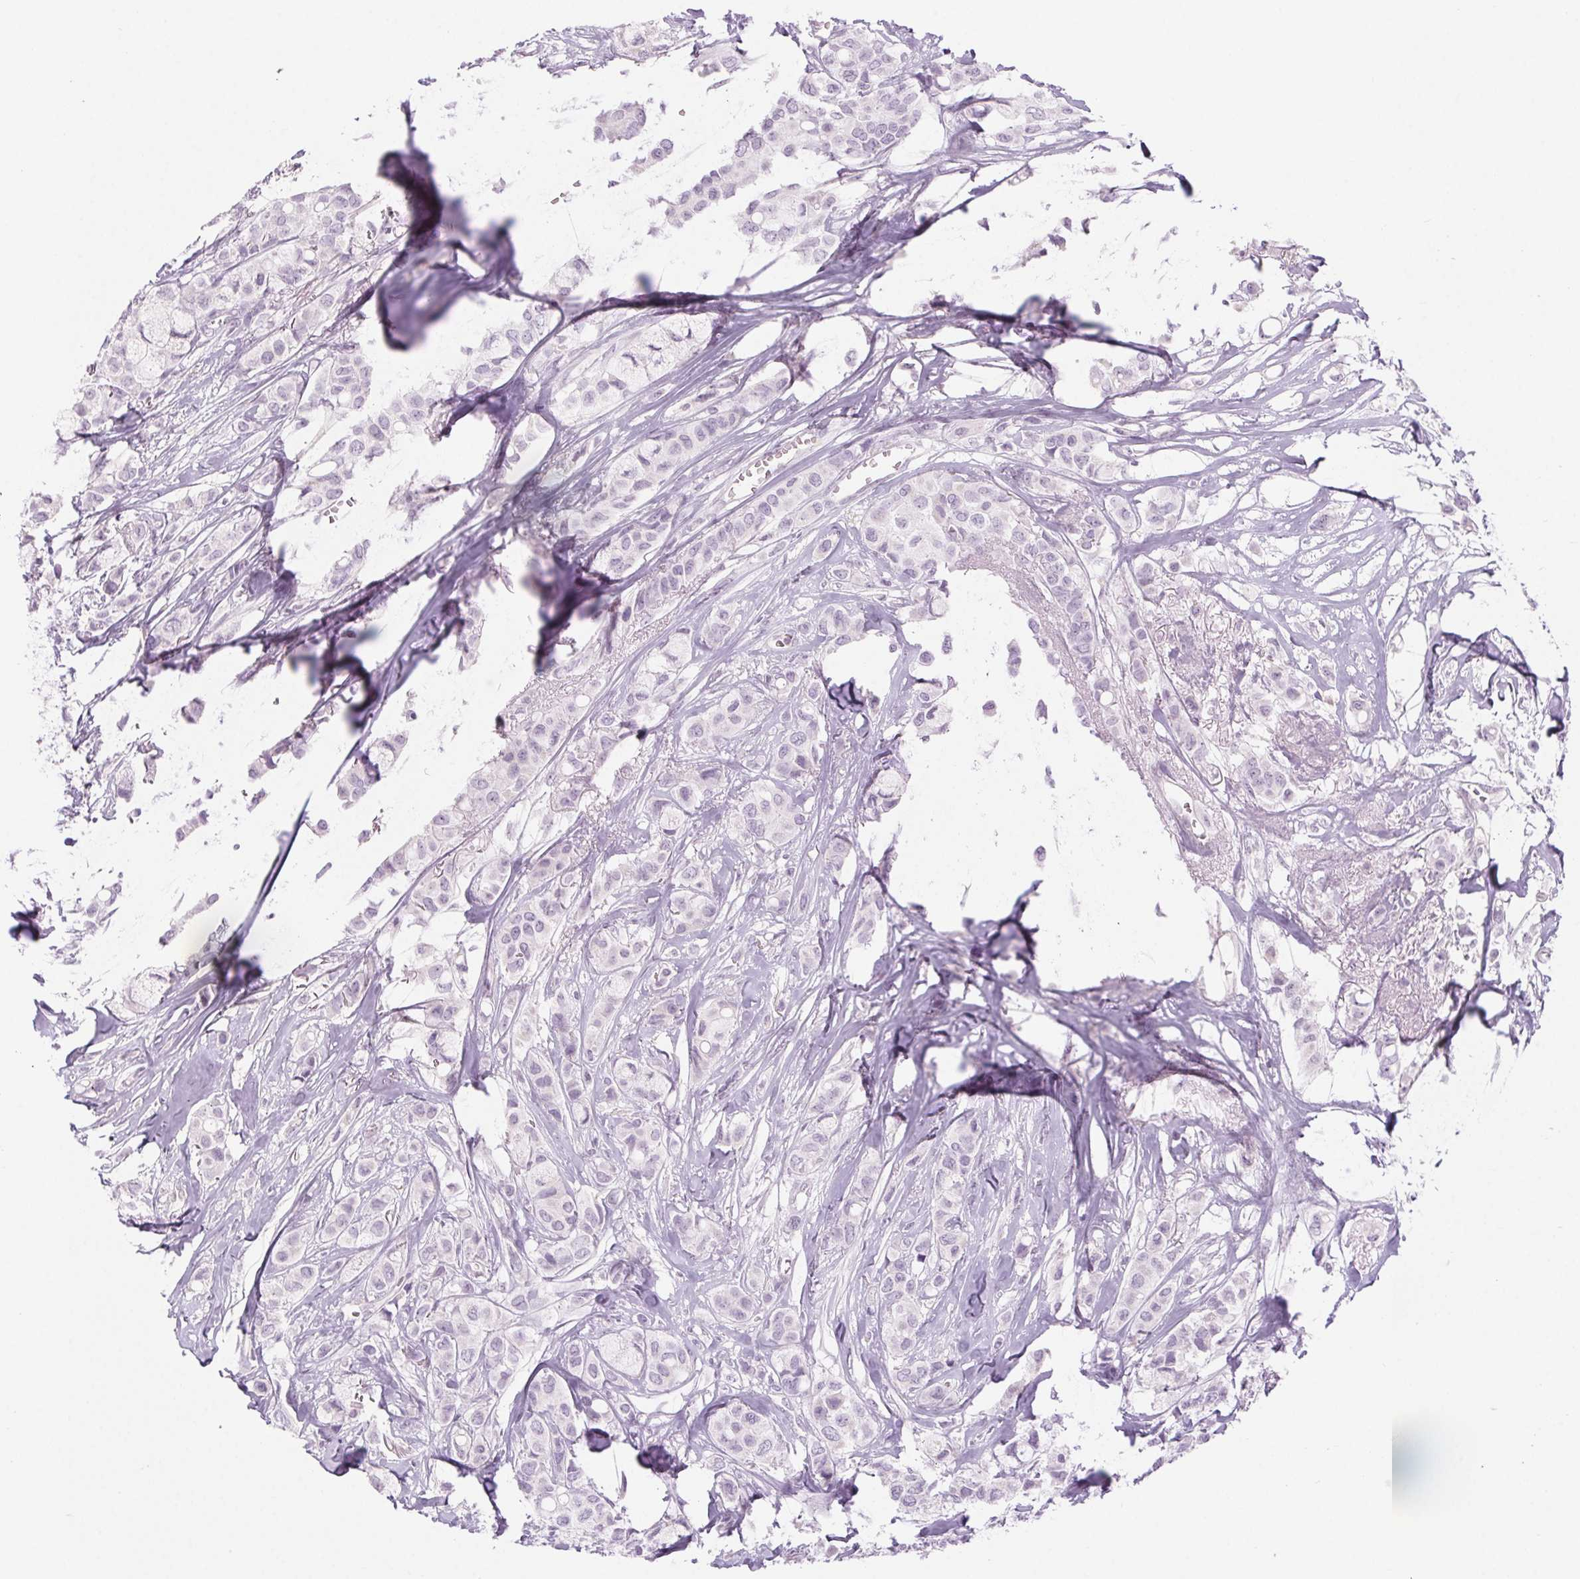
{"staining": {"intensity": "negative", "quantity": "none", "location": "none"}, "tissue": "breast cancer", "cell_type": "Tumor cells", "image_type": "cancer", "snomed": [{"axis": "morphology", "description": "Duct carcinoma"}, {"axis": "topography", "description": "Breast"}], "caption": "Immunohistochemistry of human invasive ductal carcinoma (breast) displays no staining in tumor cells.", "gene": "SLC6A19", "patient": {"sex": "female", "age": 85}}